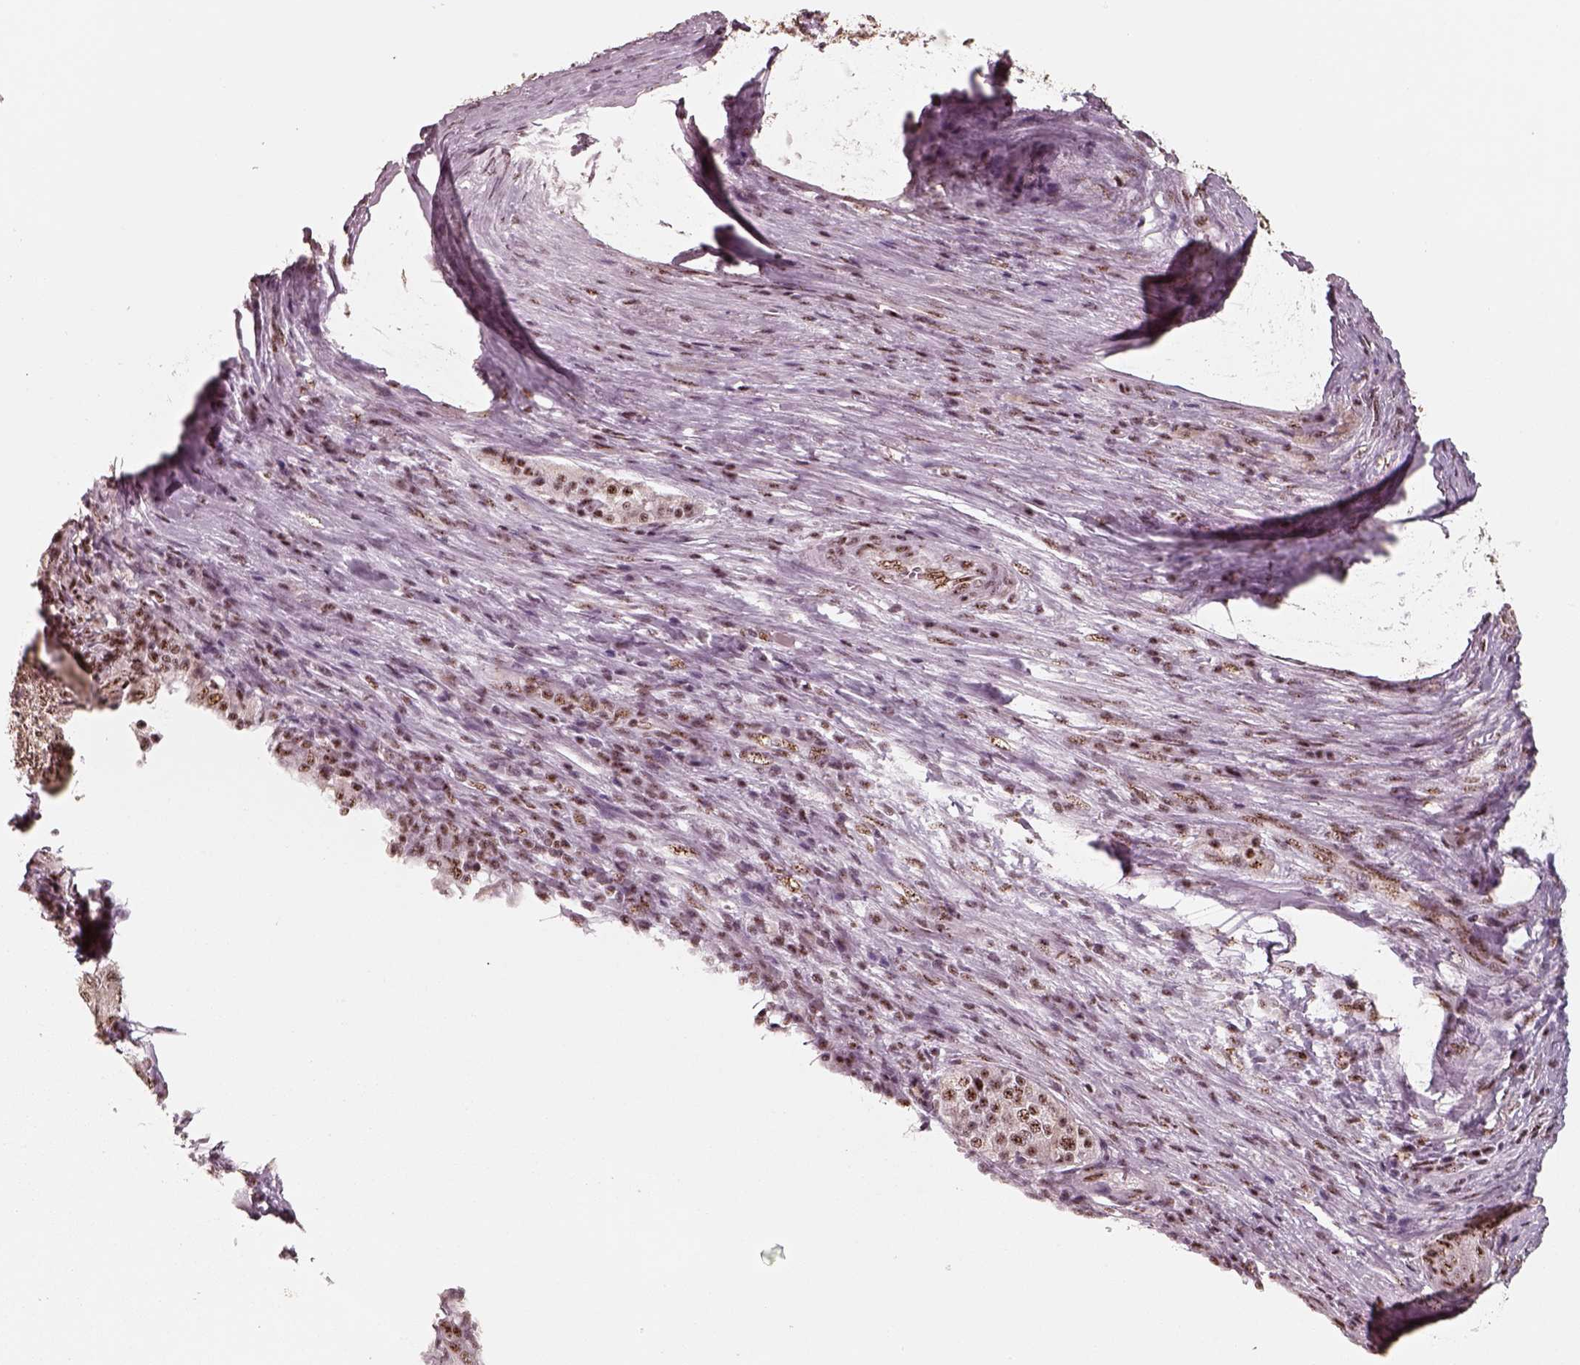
{"staining": {"intensity": "moderate", "quantity": ">75%", "location": "nuclear"}, "tissue": "pancreatic cancer", "cell_type": "Tumor cells", "image_type": "cancer", "snomed": [{"axis": "morphology", "description": "Adenocarcinoma, NOS"}, {"axis": "topography", "description": "Pancreas"}], "caption": "The micrograph exhibits immunohistochemical staining of pancreatic cancer. There is moderate nuclear positivity is identified in approximately >75% of tumor cells.", "gene": "ATXN7L3", "patient": {"sex": "male", "age": 63}}